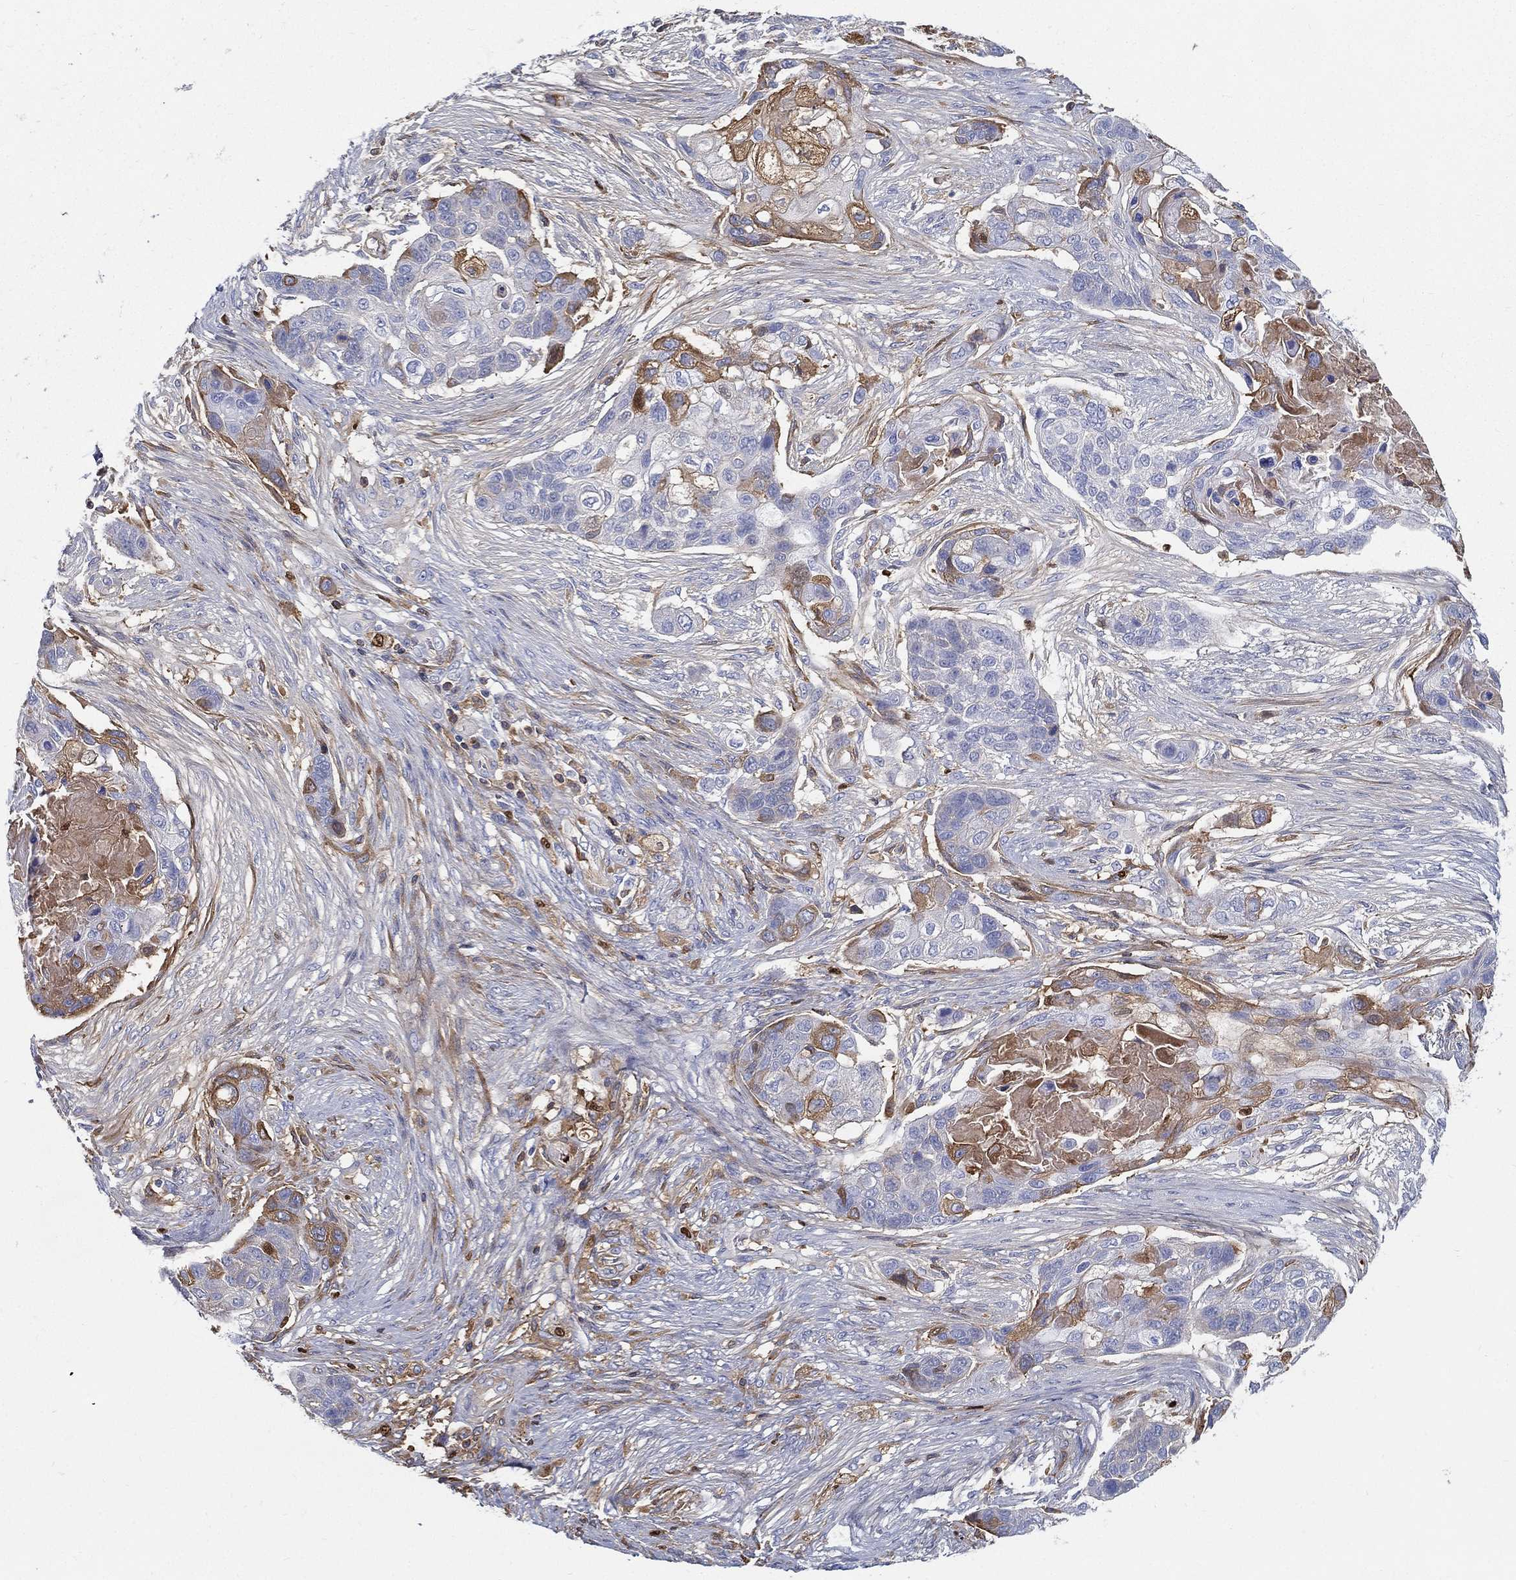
{"staining": {"intensity": "moderate", "quantity": "<25%", "location": "cytoplasmic/membranous"}, "tissue": "lung cancer", "cell_type": "Tumor cells", "image_type": "cancer", "snomed": [{"axis": "morphology", "description": "Squamous cell carcinoma, NOS"}, {"axis": "topography", "description": "Lung"}], "caption": "Immunohistochemical staining of lung cancer (squamous cell carcinoma) displays moderate cytoplasmic/membranous protein staining in about <25% of tumor cells.", "gene": "IFNB1", "patient": {"sex": "male", "age": 69}}